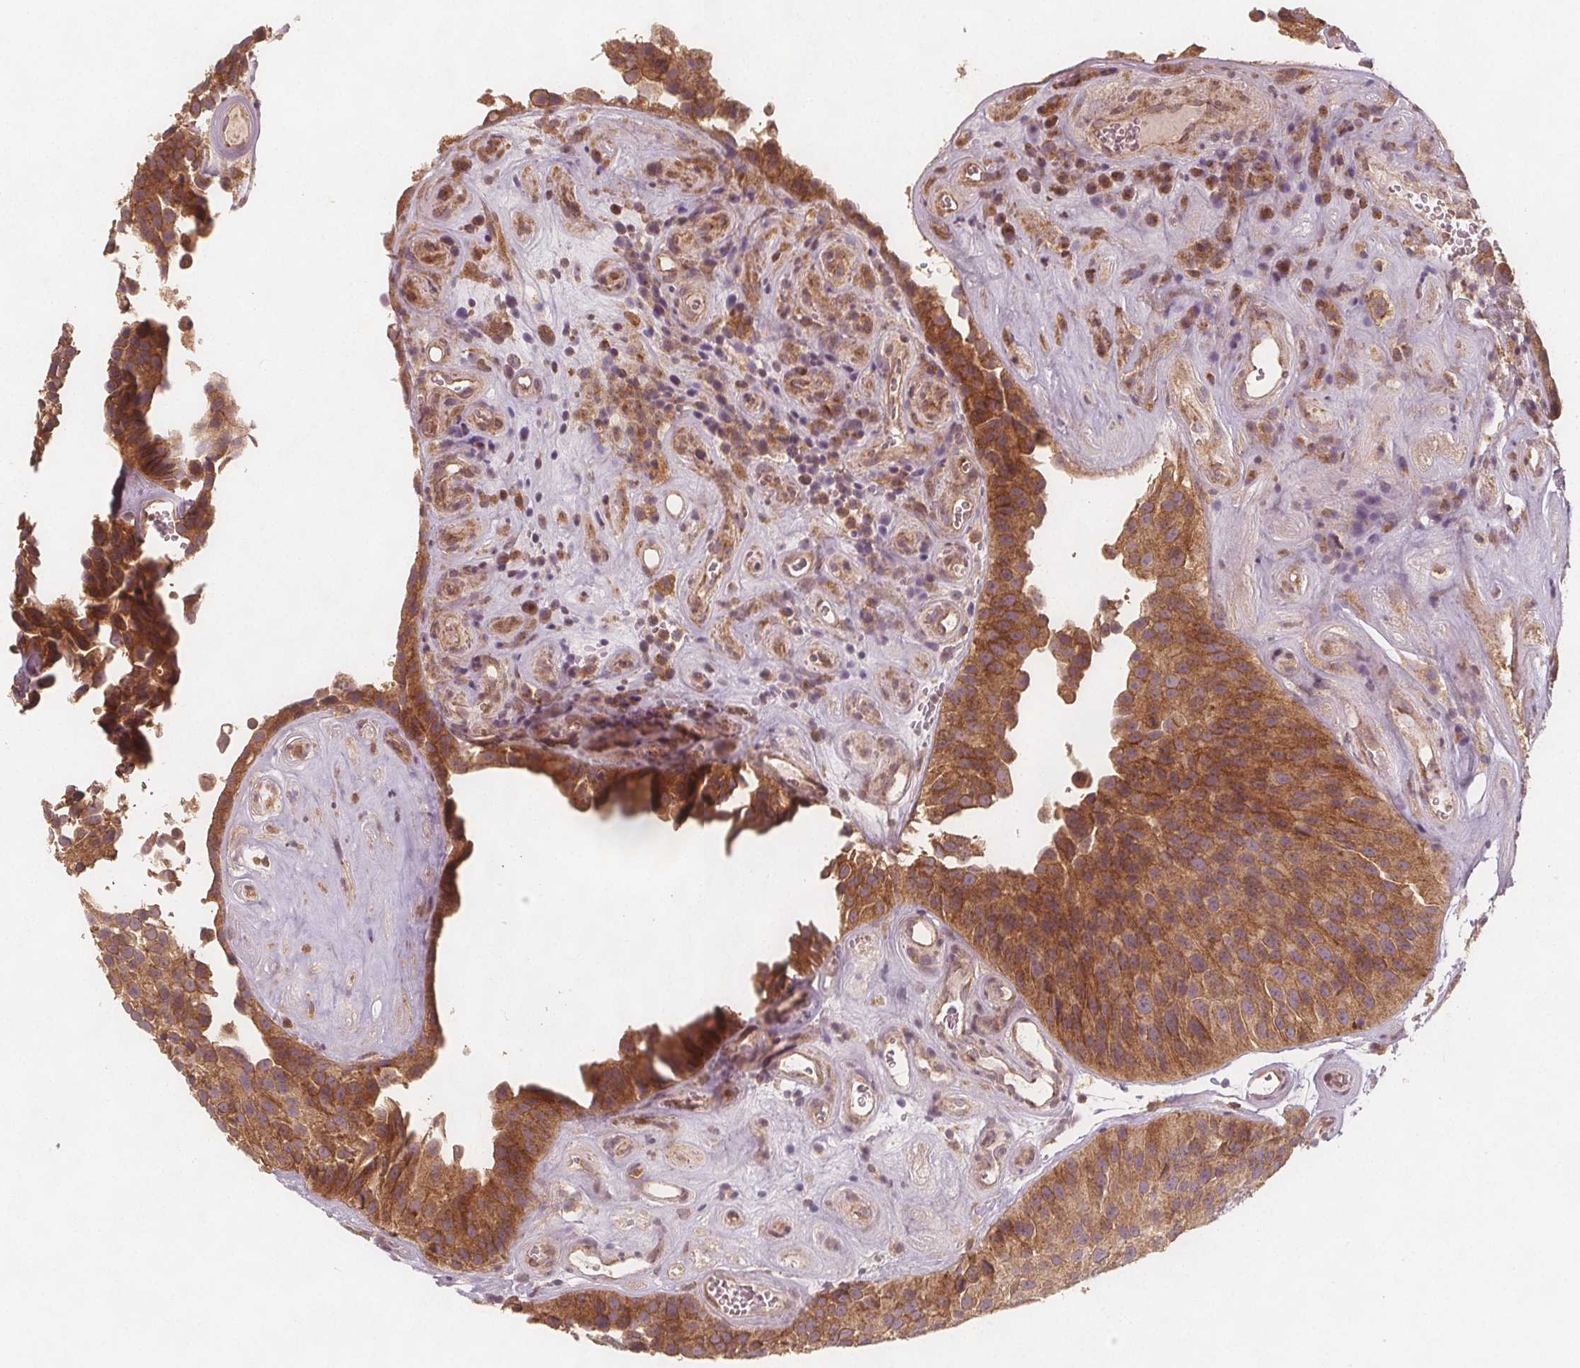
{"staining": {"intensity": "moderate", "quantity": ">75%", "location": "cytoplasmic/membranous"}, "tissue": "urothelial cancer", "cell_type": "Tumor cells", "image_type": "cancer", "snomed": [{"axis": "morphology", "description": "Urothelial carcinoma, Low grade"}, {"axis": "topography", "description": "Urinary bladder"}], "caption": "Moderate cytoplasmic/membranous staining is identified in about >75% of tumor cells in urothelial carcinoma (low-grade).", "gene": "NCSTN", "patient": {"sex": "male", "age": 76}}